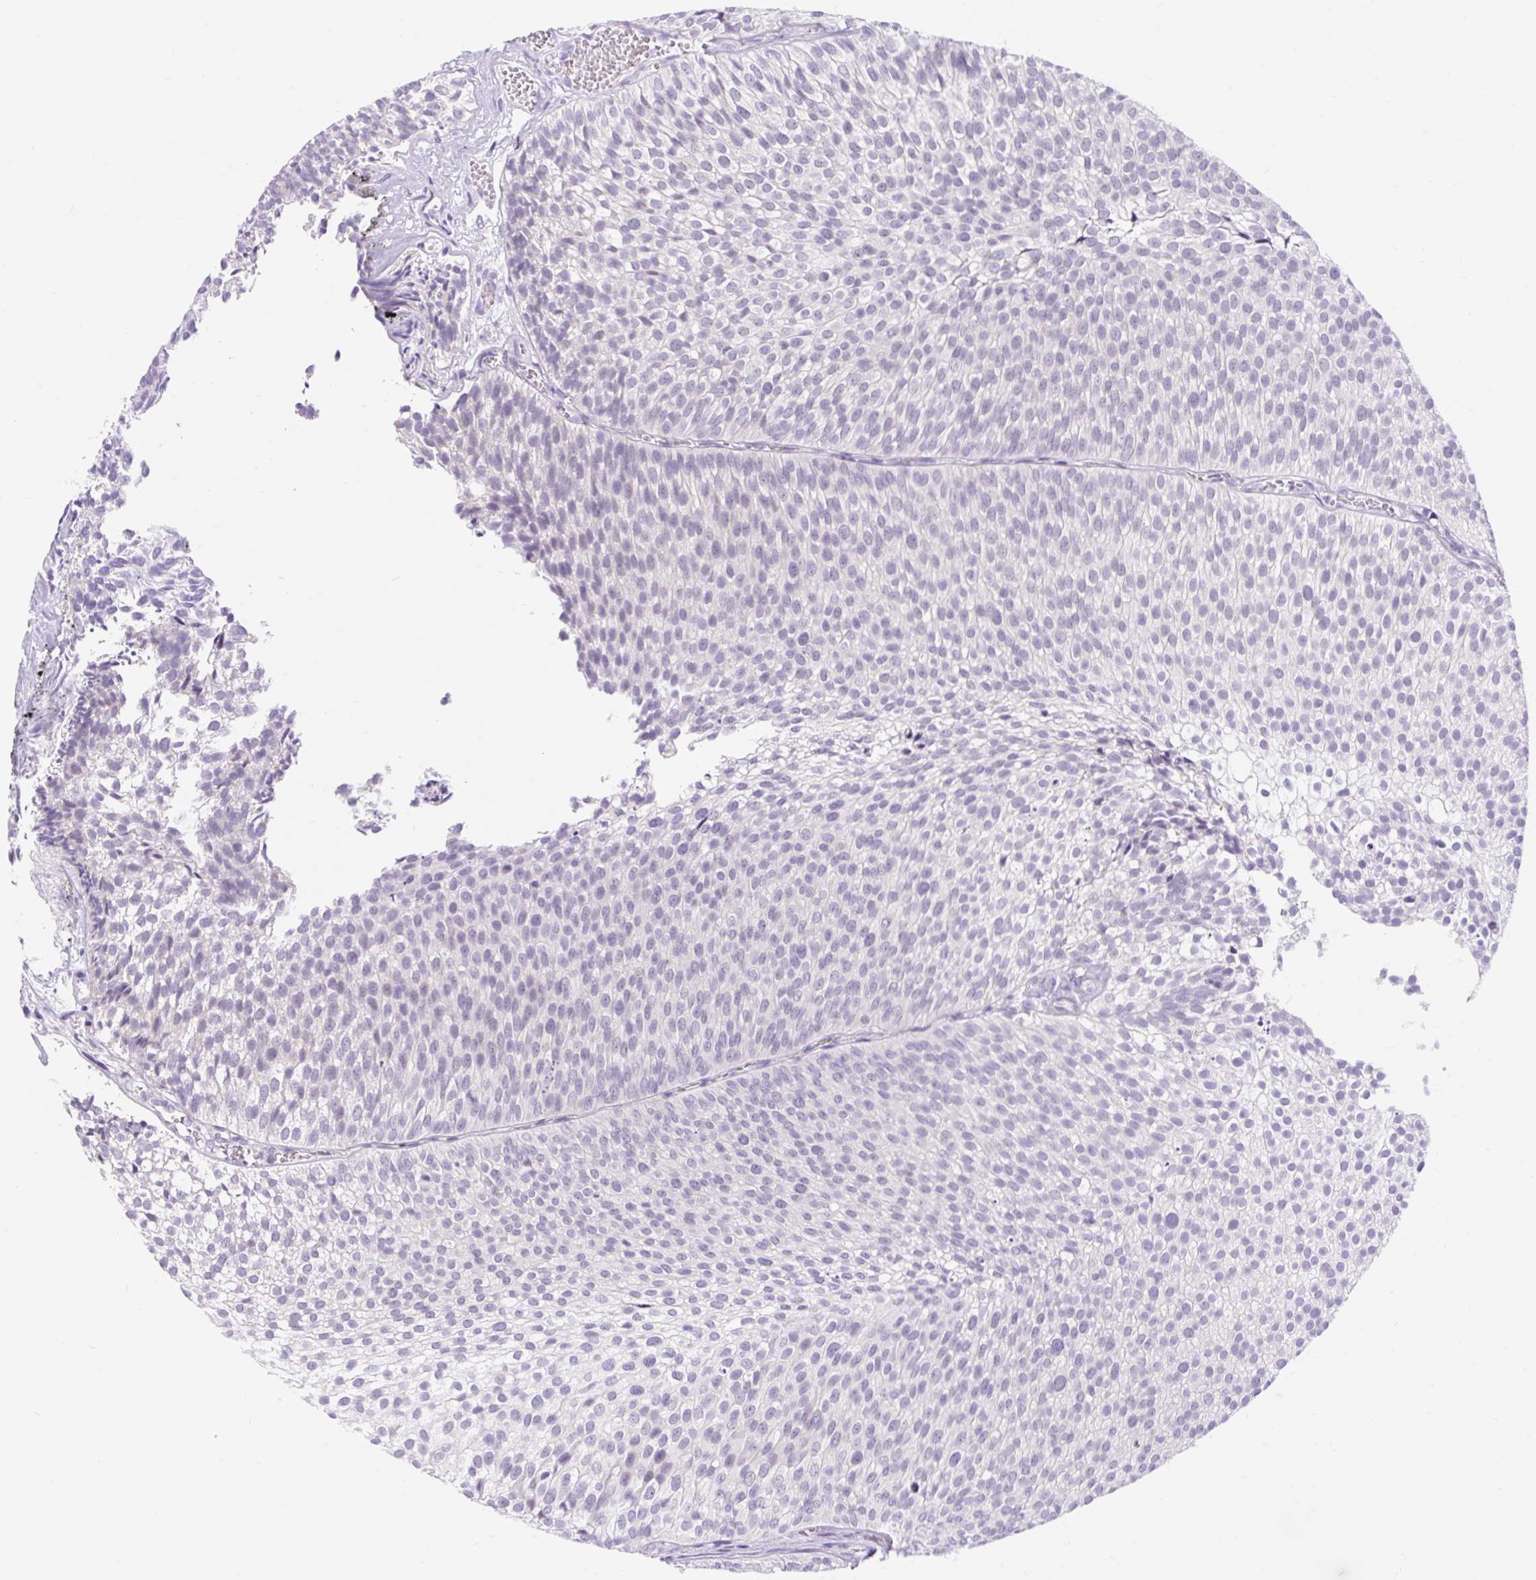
{"staining": {"intensity": "negative", "quantity": "none", "location": "none"}, "tissue": "urothelial cancer", "cell_type": "Tumor cells", "image_type": "cancer", "snomed": [{"axis": "morphology", "description": "Urothelial carcinoma, Low grade"}, {"axis": "topography", "description": "Urinary bladder"}], "caption": "Urothelial carcinoma (low-grade) stained for a protein using IHC shows no staining tumor cells.", "gene": "ITPK1", "patient": {"sex": "male", "age": 91}}